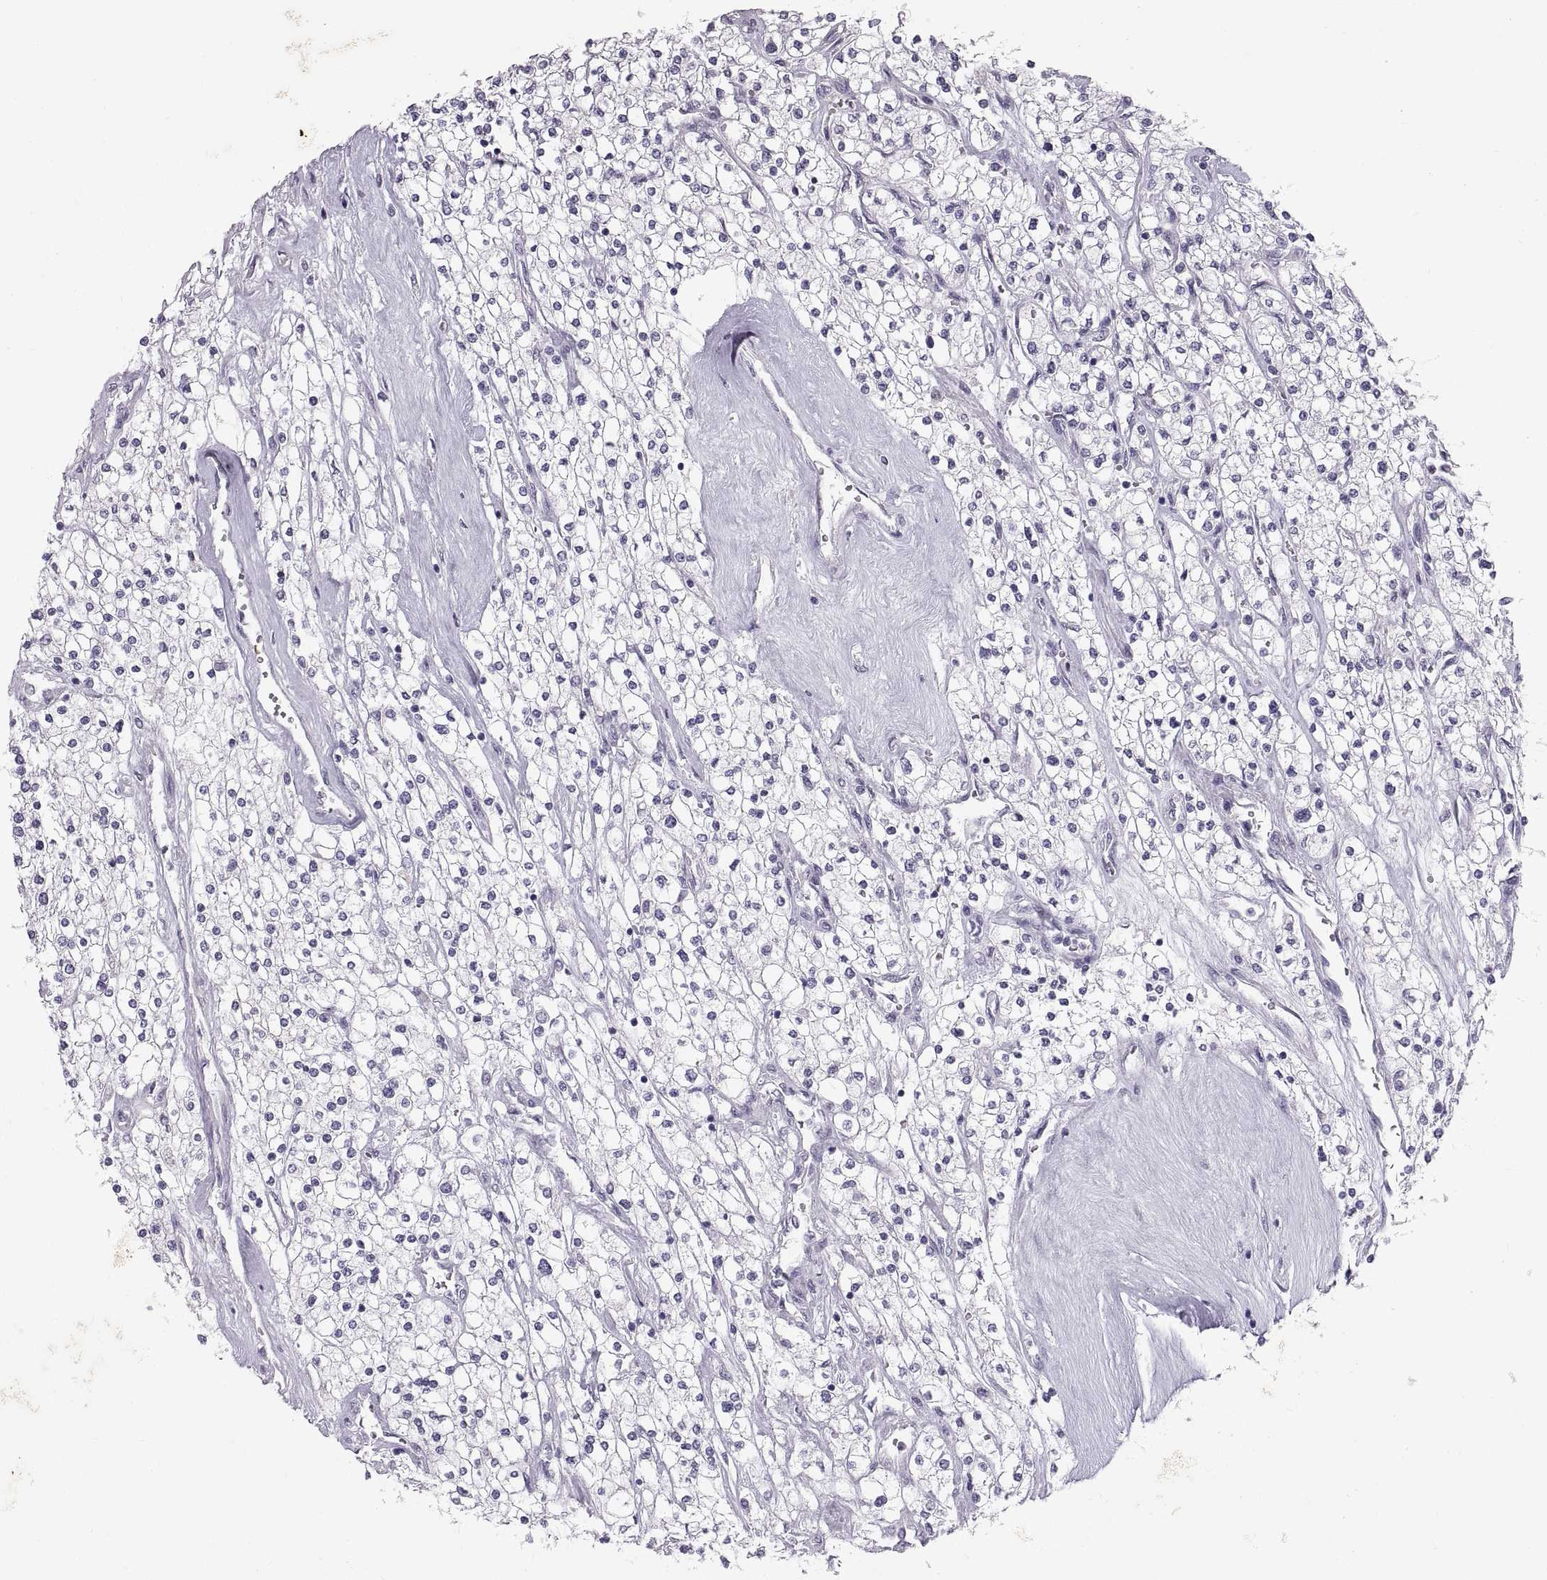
{"staining": {"intensity": "negative", "quantity": "none", "location": "none"}, "tissue": "renal cancer", "cell_type": "Tumor cells", "image_type": "cancer", "snomed": [{"axis": "morphology", "description": "Adenocarcinoma, NOS"}, {"axis": "topography", "description": "Kidney"}], "caption": "High magnification brightfield microscopy of renal cancer stained with DAB (brown) and counterstained with hematoxylin (blue): tumor cells show no significant positivity.", "gene": "SPACDR", "patient": {"sex": "male", "age": 80}}